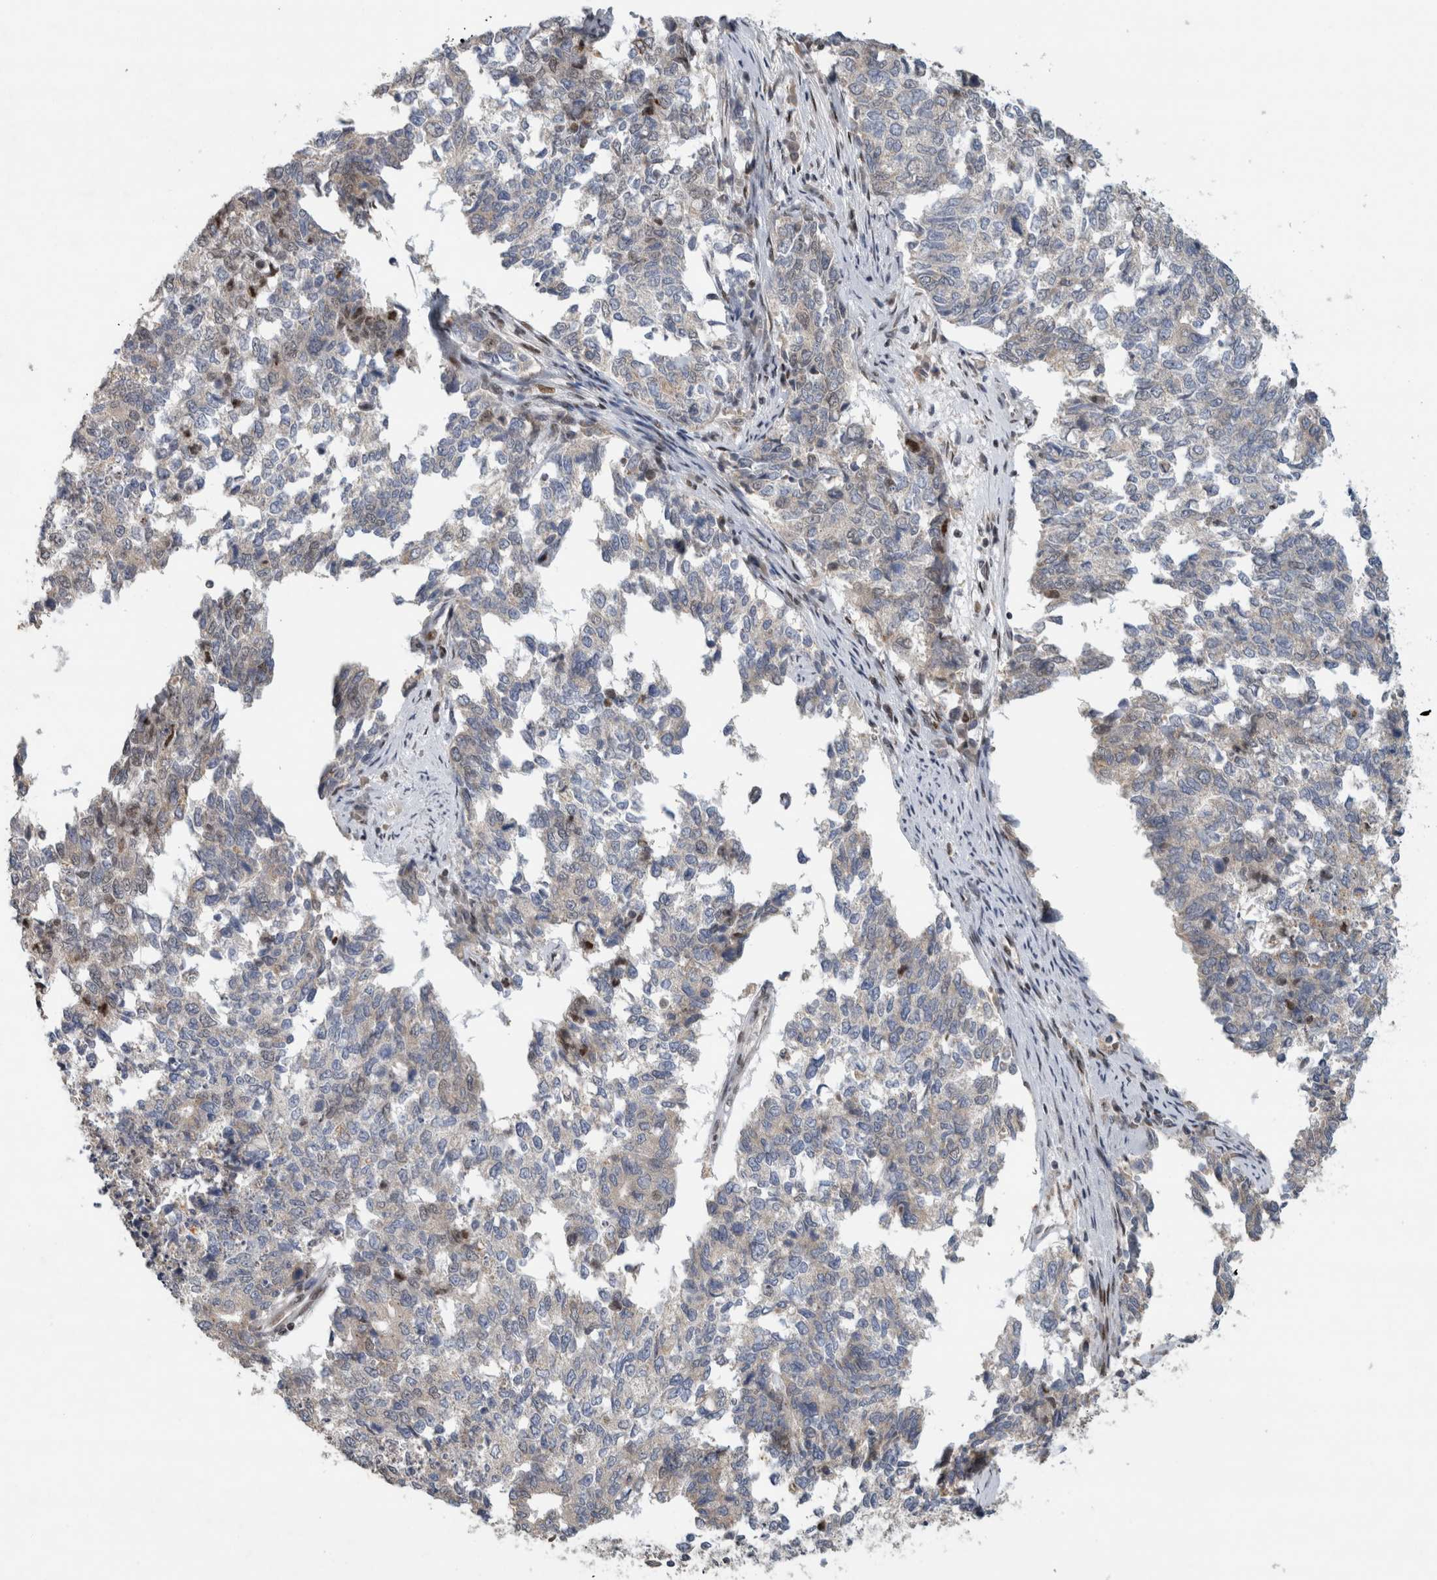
{"staining": {"intensity": "weak", "quantity": "<25%", "location": "cytoplasmic/membranous"}, "tissue": "cervical cancer", "cell_type": "Tumor cells", "image_type": "cancer", "snomed": [{"axis": "morphology", "description": "Squamous cell carcinoma, NOS"}, {"axis": "topography", "description": "Cervix"}], "caption": "Cervical cancer was stained to show a protein in brown. There is no significant positivity in tumor cells.", "gene": "C8orf58", "patient": {"sex": "female", "age": 63}}